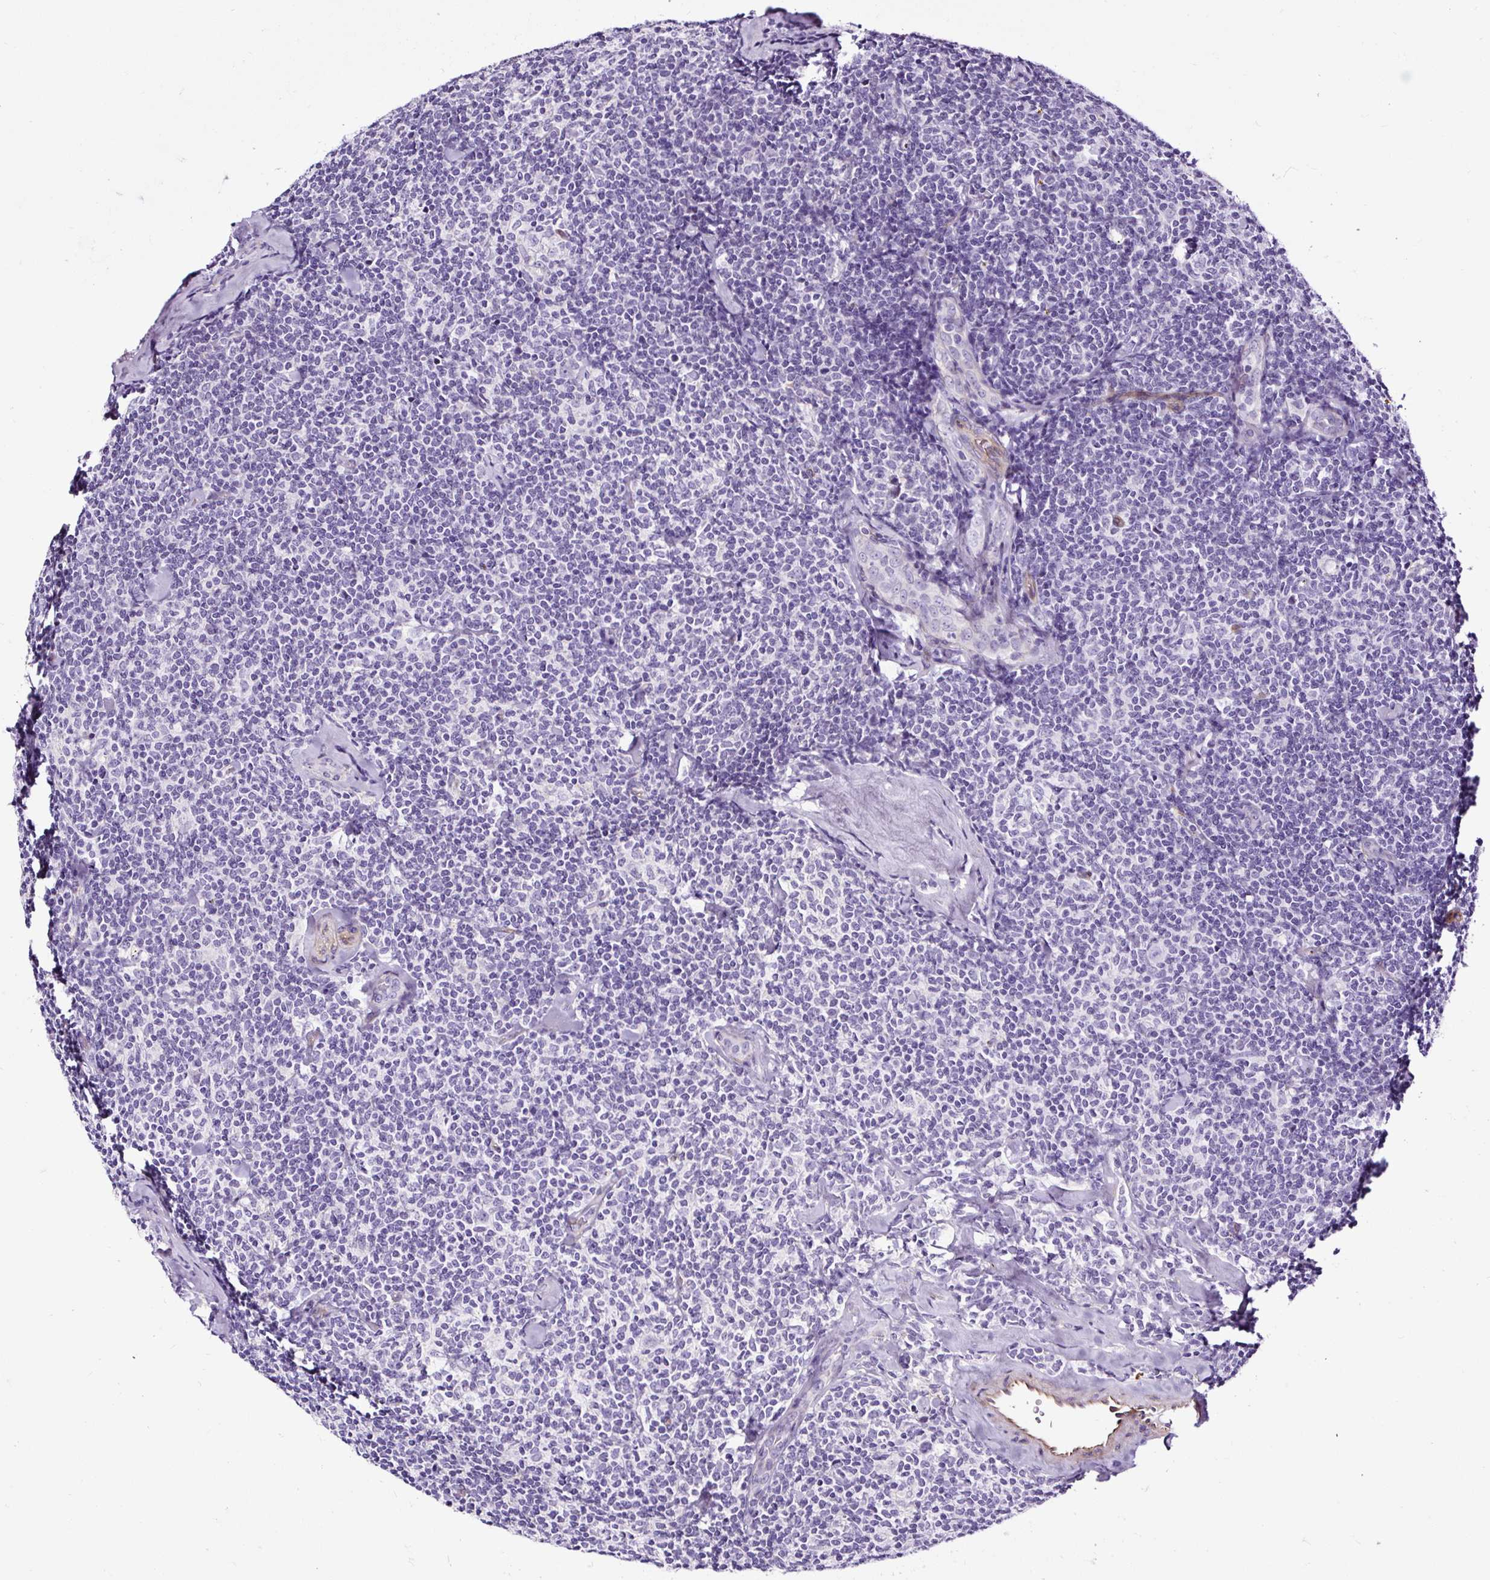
{"staining": {"intensity": "negative", "quantity": "none", "location": "none"}, "tissue": "lymphoma", "cell_type": "Tumor cells", "image_type": "cancer", "snomed": [{"axis": "morphology", "description": "Malignant lymphoma, non-Hodgkin's type, Low grade"}, {"axis": "topography", "description": "Lymph node"}], "caption": "An IHC micrograph of lymphoma is shown. There is no staining in tumor cells of lymphoma. (Brightfield microscopy of DAB (3,3'-diaminobenzidine) immunohistochemistry at high magnification).", "gene": "SLC7A8", "patient": {"sex": "female", "age": 56}}